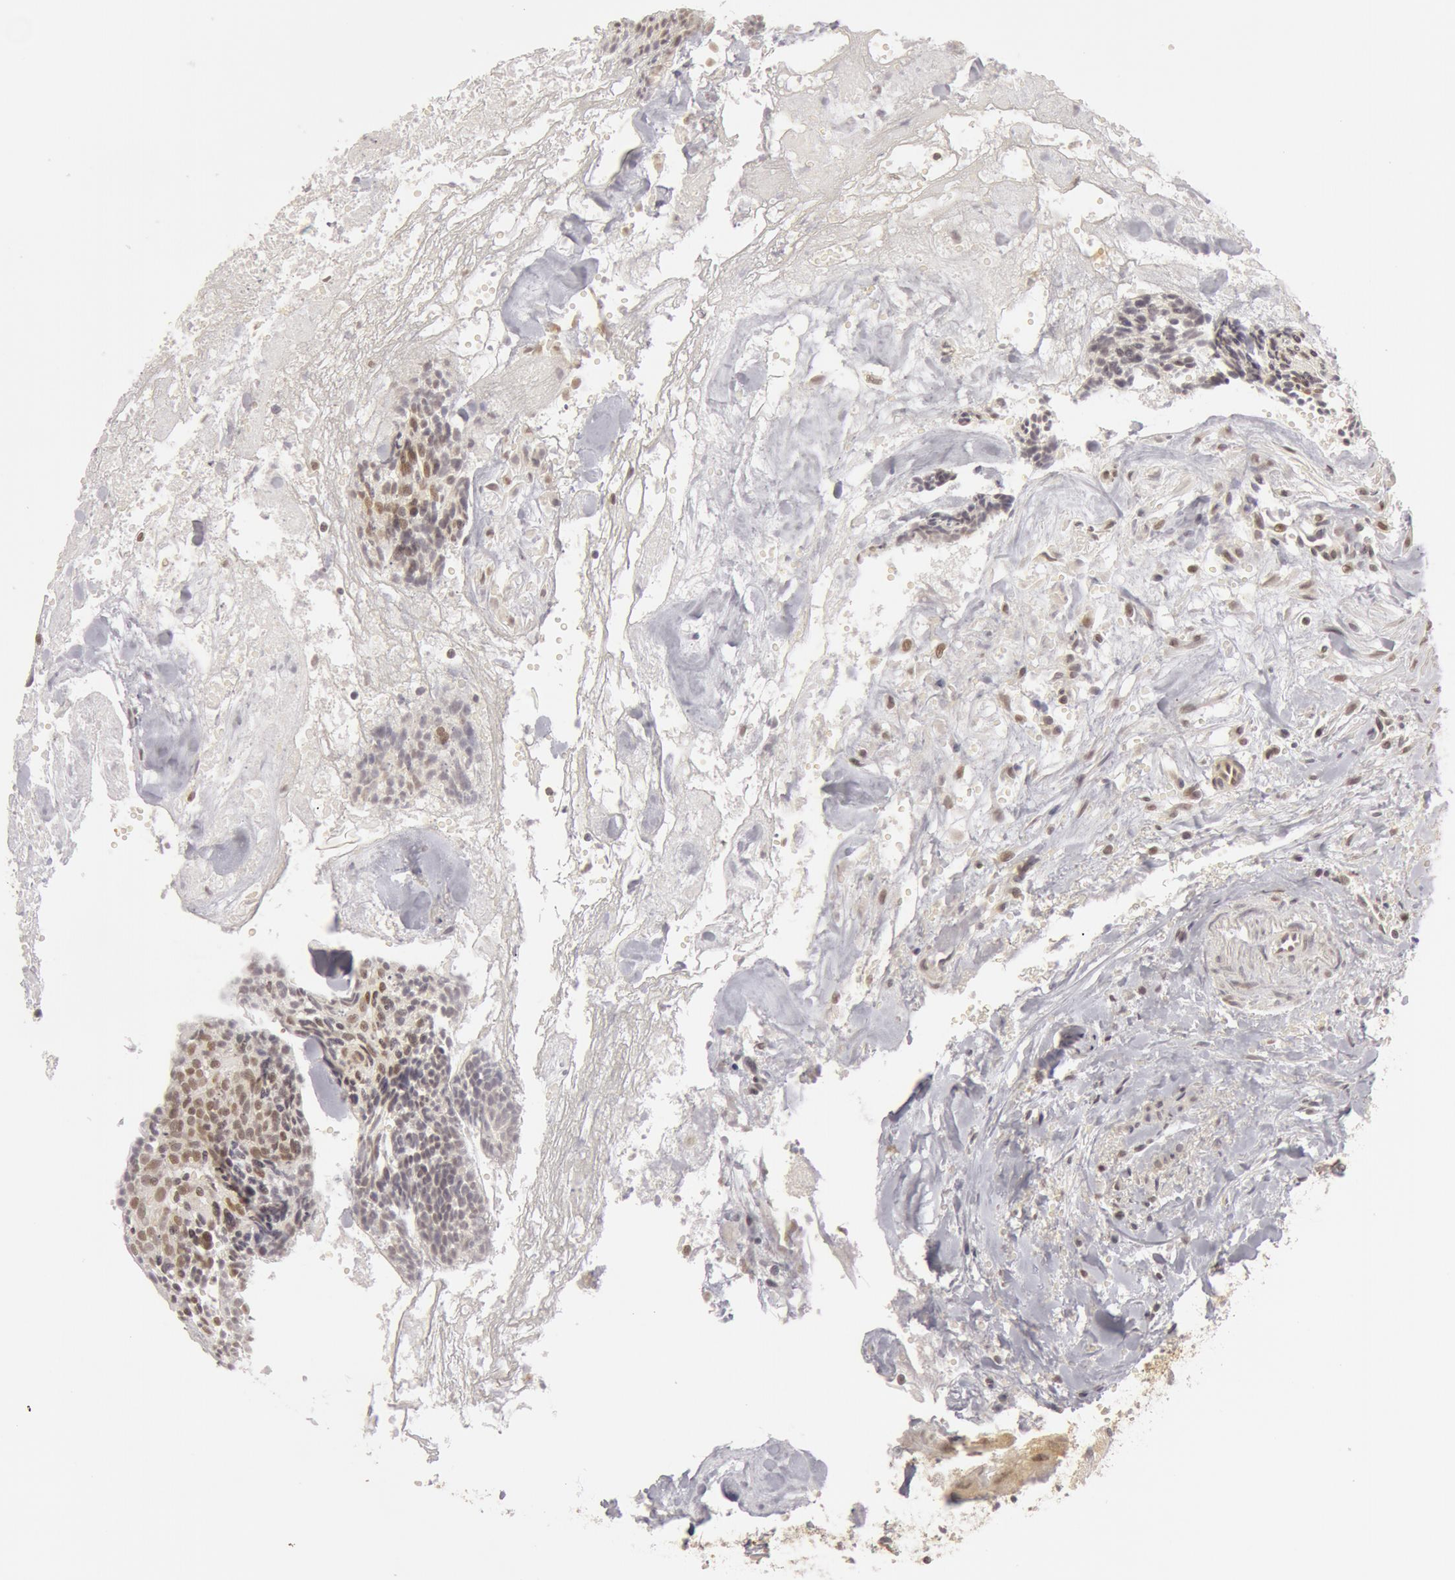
{"staining": {"intensity": "negative", "quantity": "none", "location": "none"}, "tissue": "head and neck cancer", "cell_type": "Tumor cells", "image_type": "cancer", "snomed": [{"axis": "morphology", "description": "Squamous cell carcinoma, NOS"}, {"axis": "topography", "description": "Salivary gland"}, {"axis": "topography", "description": "Head-Neck"}], "caption": "An IHC micrograph of head and neck squamous cell carcinoma is shown. There is no staining in tumor cells of head and neck squamous cell carcinoma. (Brightfield microscopy of DAB (3,3'-diaminobenzidine) immunohistochemistry at high magnification).", "gene": "OASL", "patient": {"sex": "male", "age": 70}}